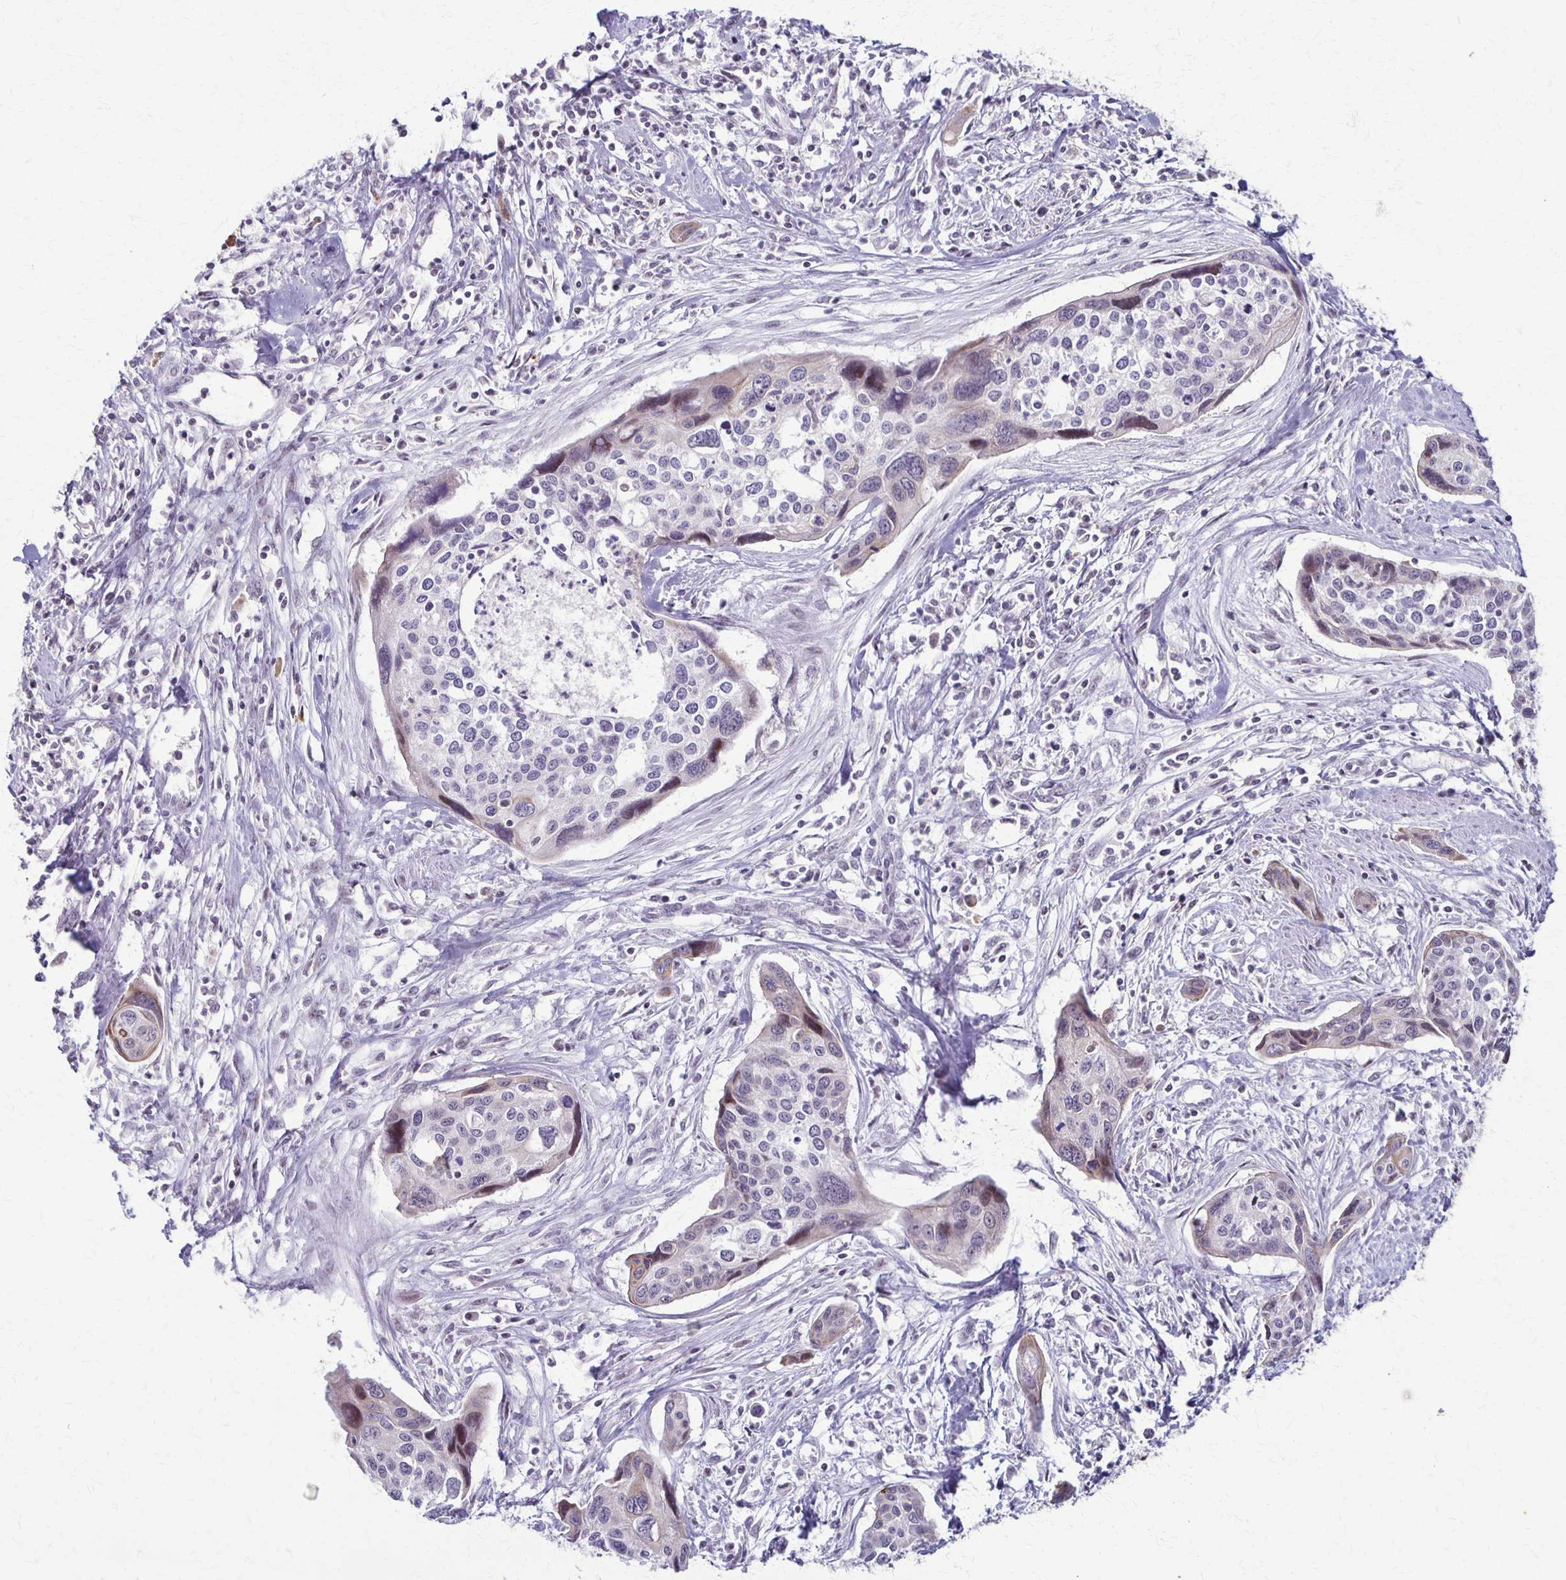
{"staining": {"intensity": "negative", "quantity": "none", "location": "none"}, "tissue": "cervical cancer", "cell_type": "Tumor cells", "image_type": "cancer", "snomed": [{"axis": "morphology", "description": "Squamous cell carcinoma, NOS"}, {"axis": "topography", "description": "Cervix"}], "caption": "High power microscopy micrograph of an IHC photomicrograph of cervical cancer, revealing no significant expression in tumor cells.", "gene": "SLC35E2B", "patient": {"sex": "female", "age": 31}}